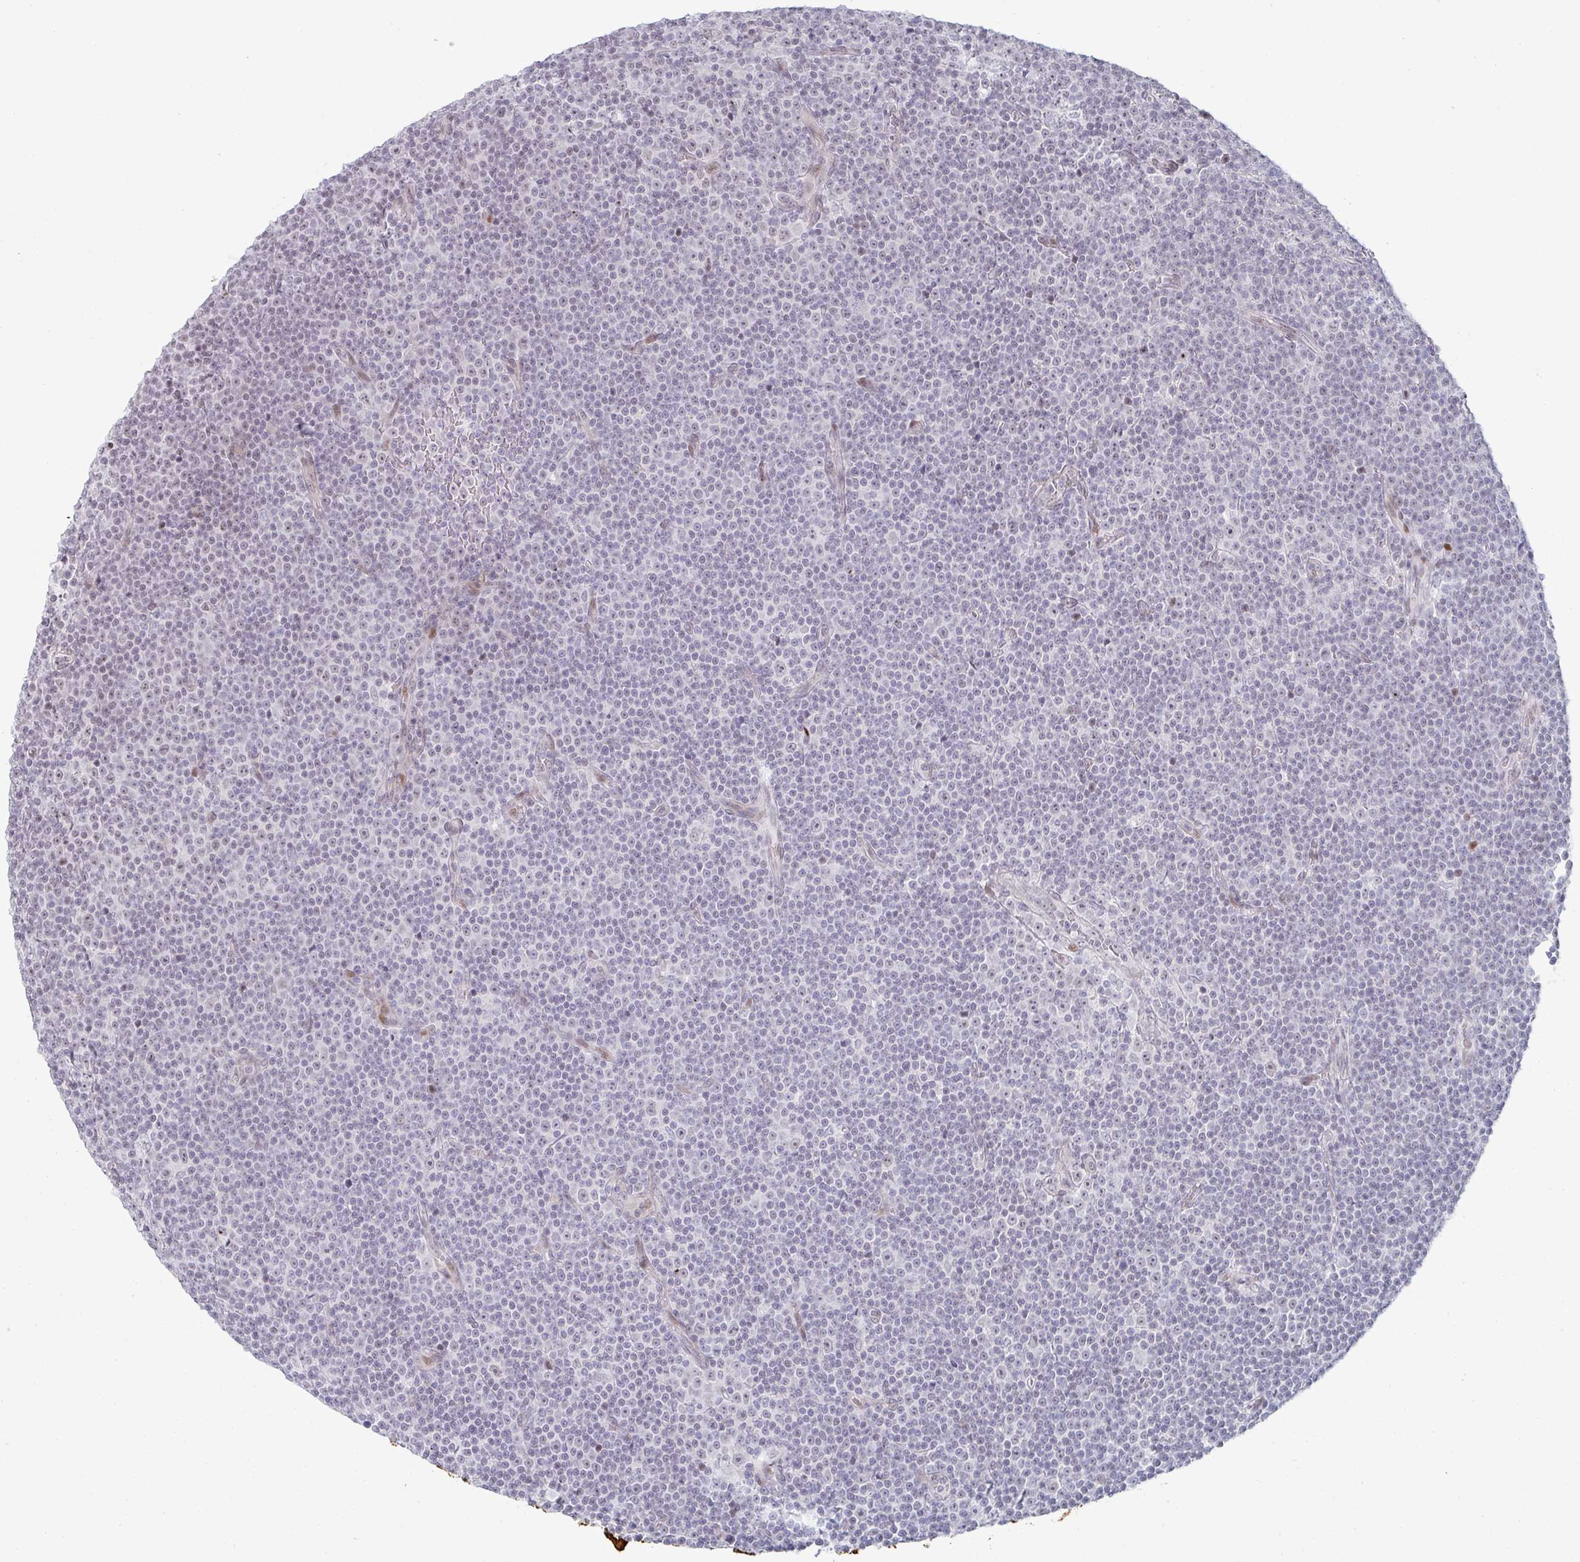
{"staining": {"intensity": "negative", "quantity": "none", "location": "none"}, "tissue": "lymphoma", "cell_type": "Tumor cells", "image_type": "cancer", "snomed": [{"axis": "morphology", "description": "Malignant lymphoma, non-Hodgkin's type, Low grade"}, {"axis": "topography", "description": "Lymph node"}], "caption": "Micrograph shows no significant protein positivity in tumor cells of low-grade malignant lymphoma, non-Hodgkin's type. (Immunohistochemistry, brightfield microscopy, high magnification).", "gene": "POU2AF2", "patient": {"sex": "female", "age": 67}}